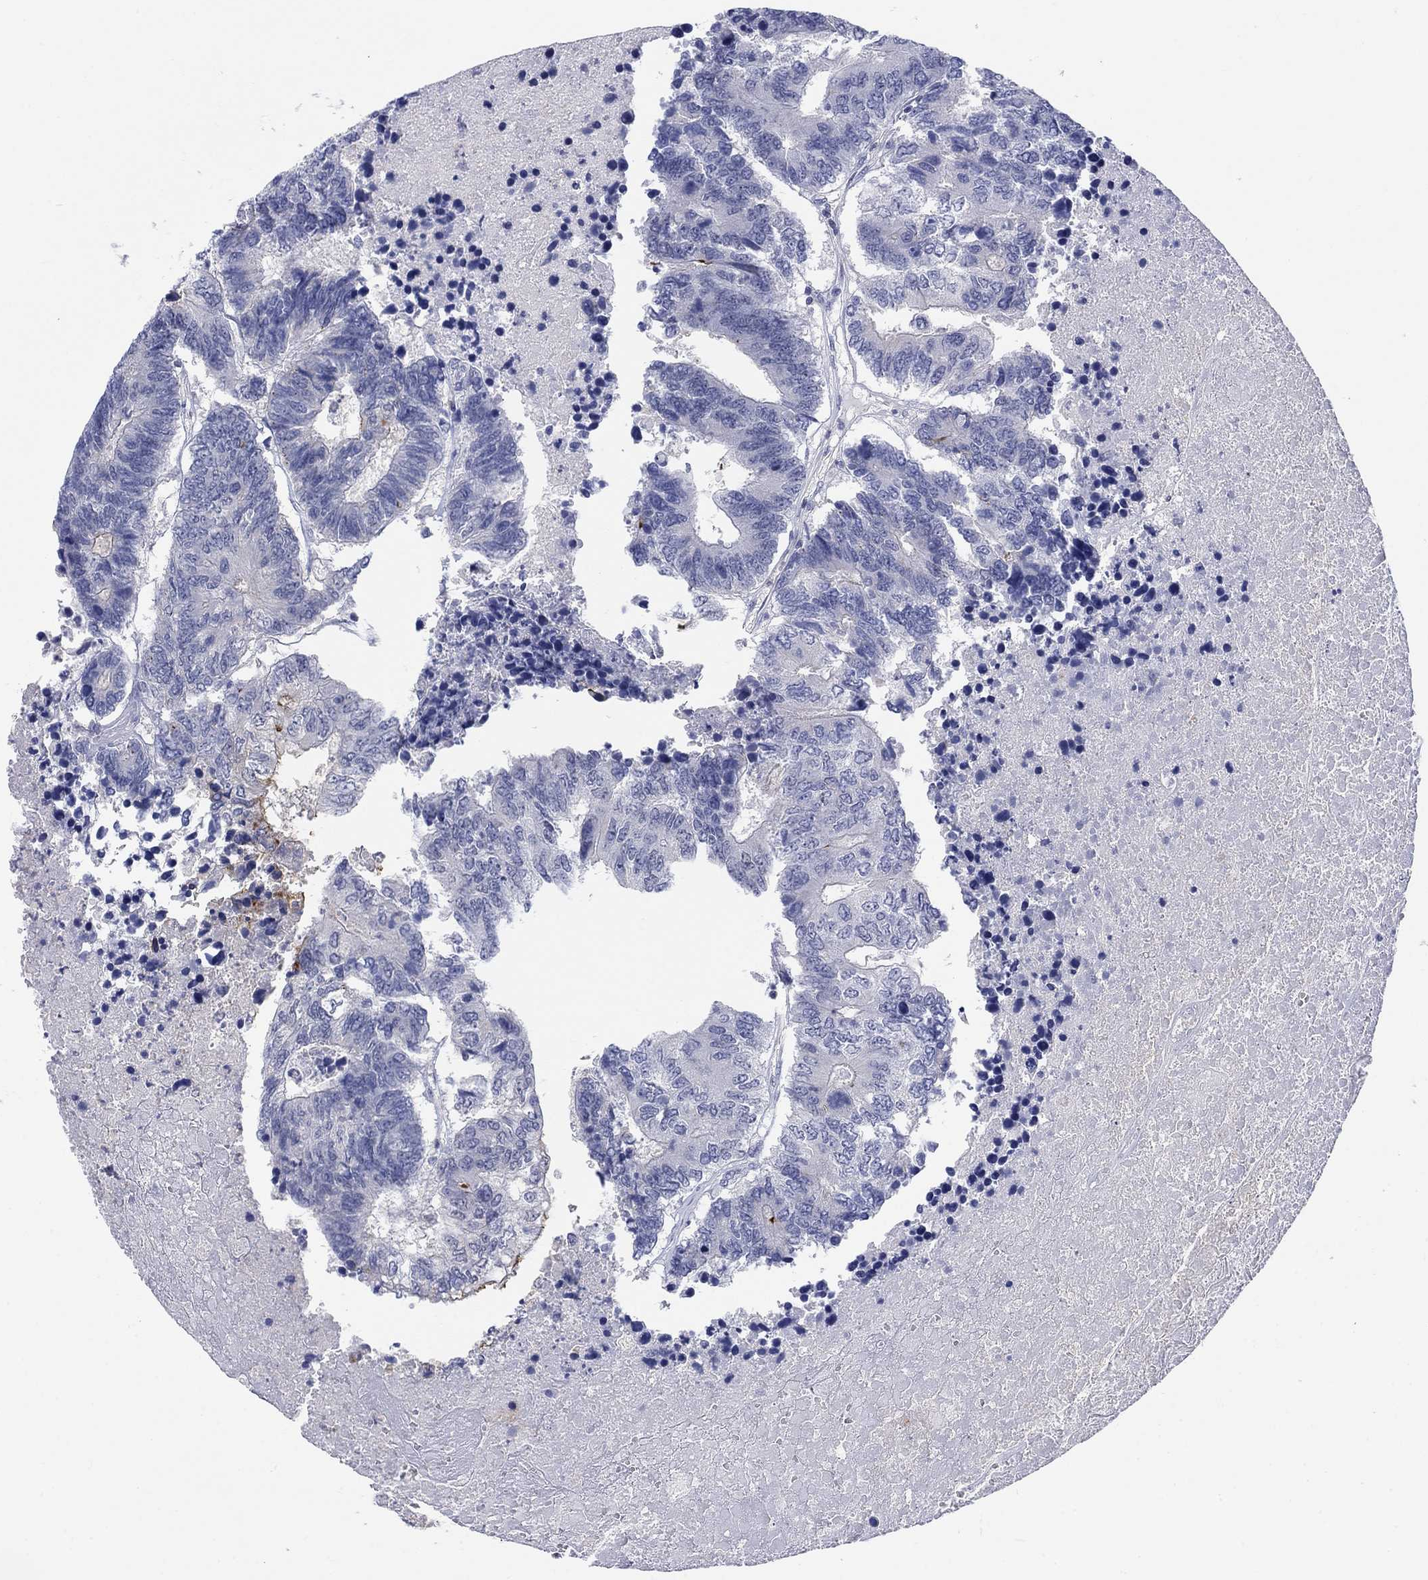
{"staining": {"intensity": "strong", "quantity": "<25%", "location": "cytoplasmic/membranous"}, "tissue": "colorectal cancer", "cell_type": "Tumor cells", "image_type": "cancer", "snomed": [{"axis": "morphology", "description": "Adenocarcinoma, NOS"}, {"axis": "topography", "description": "Colon"}], "caption": "An image of human colorectal cancer stained for a protein displays strong cytoplasmic/membranous brown staining in tumor cells.", "gene": "FER1L6", "patient": {"sex": "female", "age": 48}}